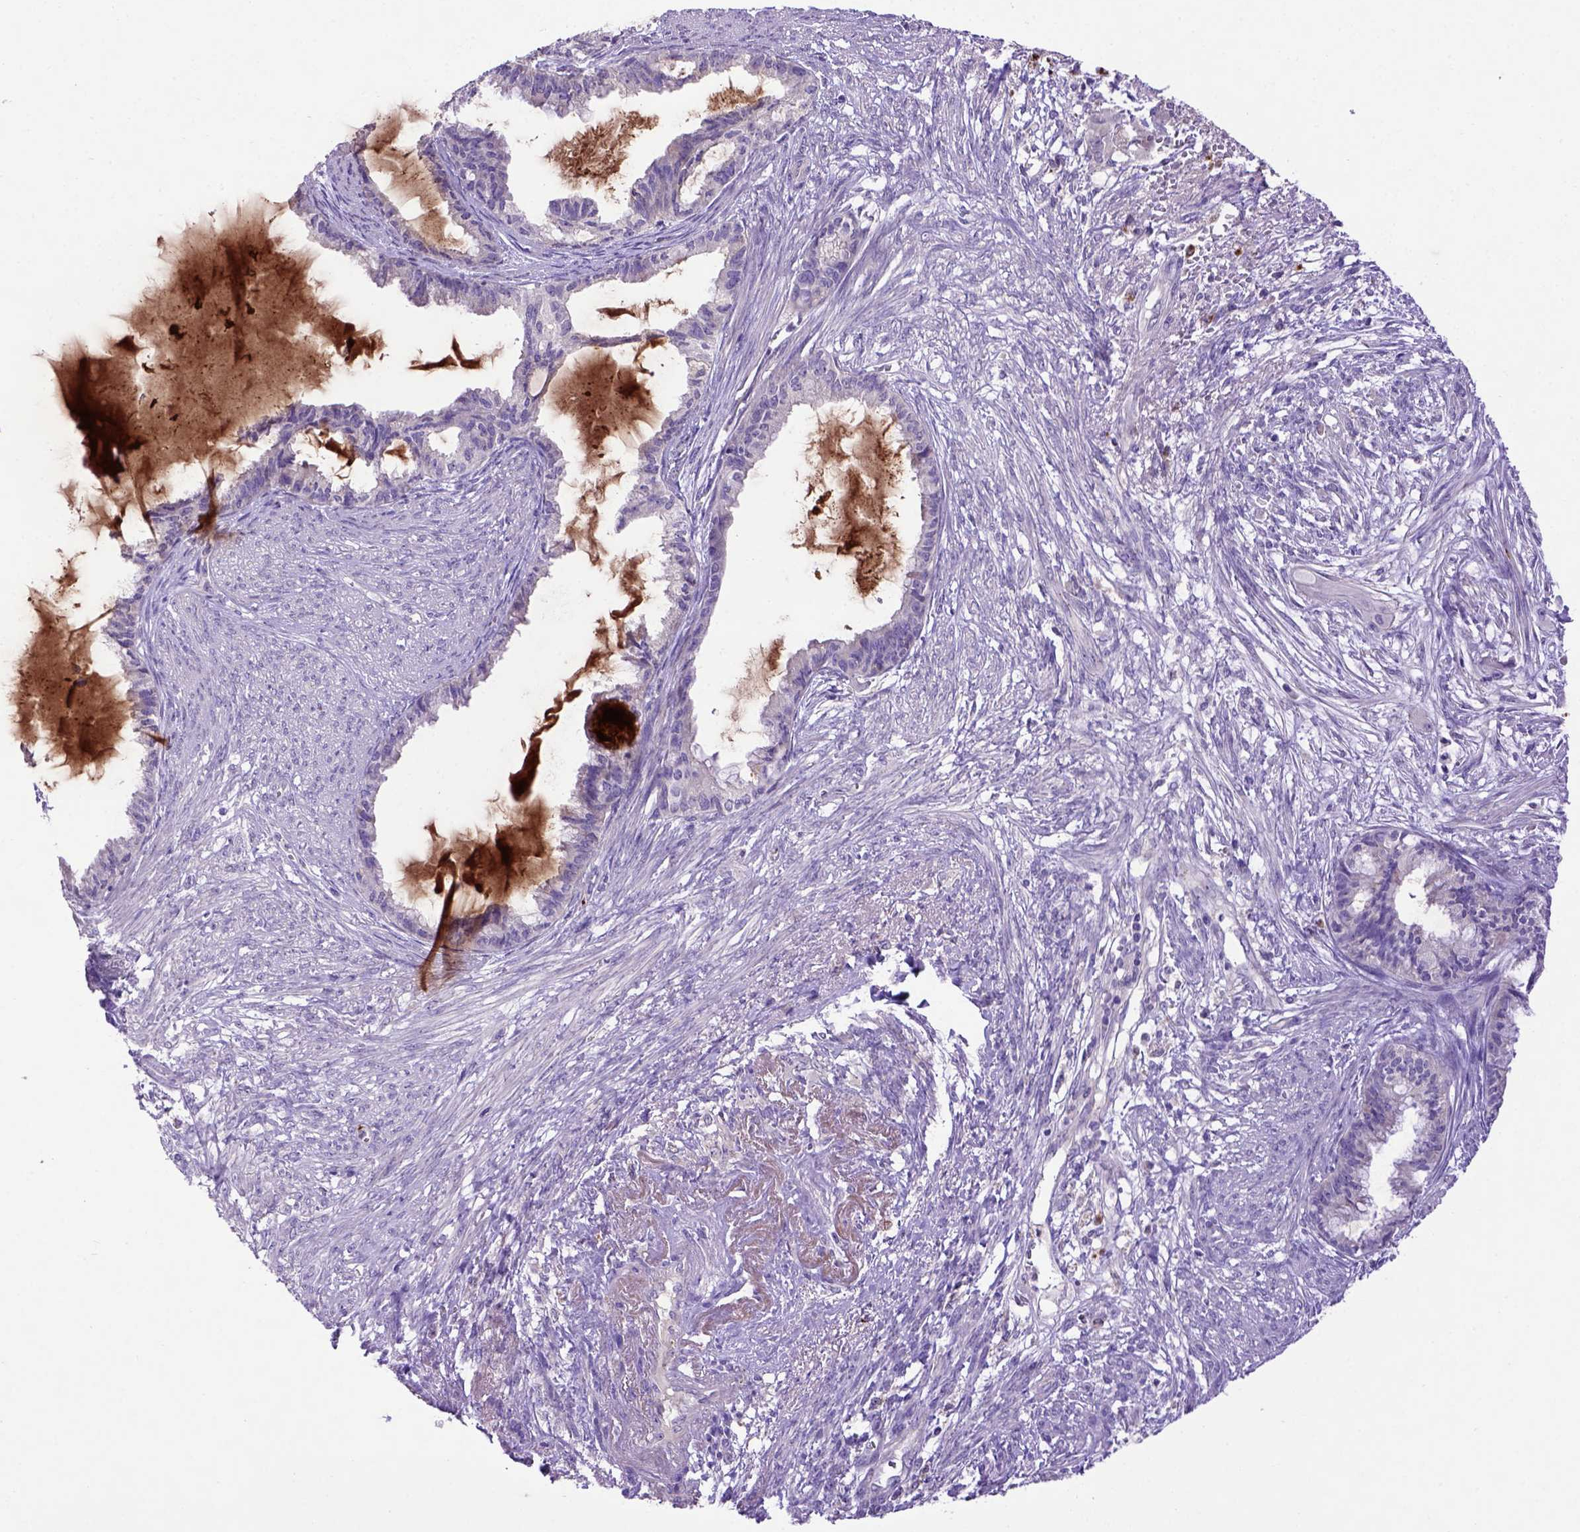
{"staining": {"intensity": "moderate", "quantity": "<25%", "location": "cytoplasmic/membranous"}, "tissue": "endometrial cancer", "cell_type": "Tumor cells", "image_type": "cancer", "snomed": [{"axis": "morphology", "description": "Adenocarcinoma, NOS"}, {"axis": "topography", "description": "Endometrium"}], "caption": "Endometrial cancer (adenocarcinoma) stained for a protein (brown) displays moderate cytoplasmic/membranous positive expression in approximately <25% of tumor cells.", "gene": "ADAM12", "patient": {"sex": "female", "age": 86}}